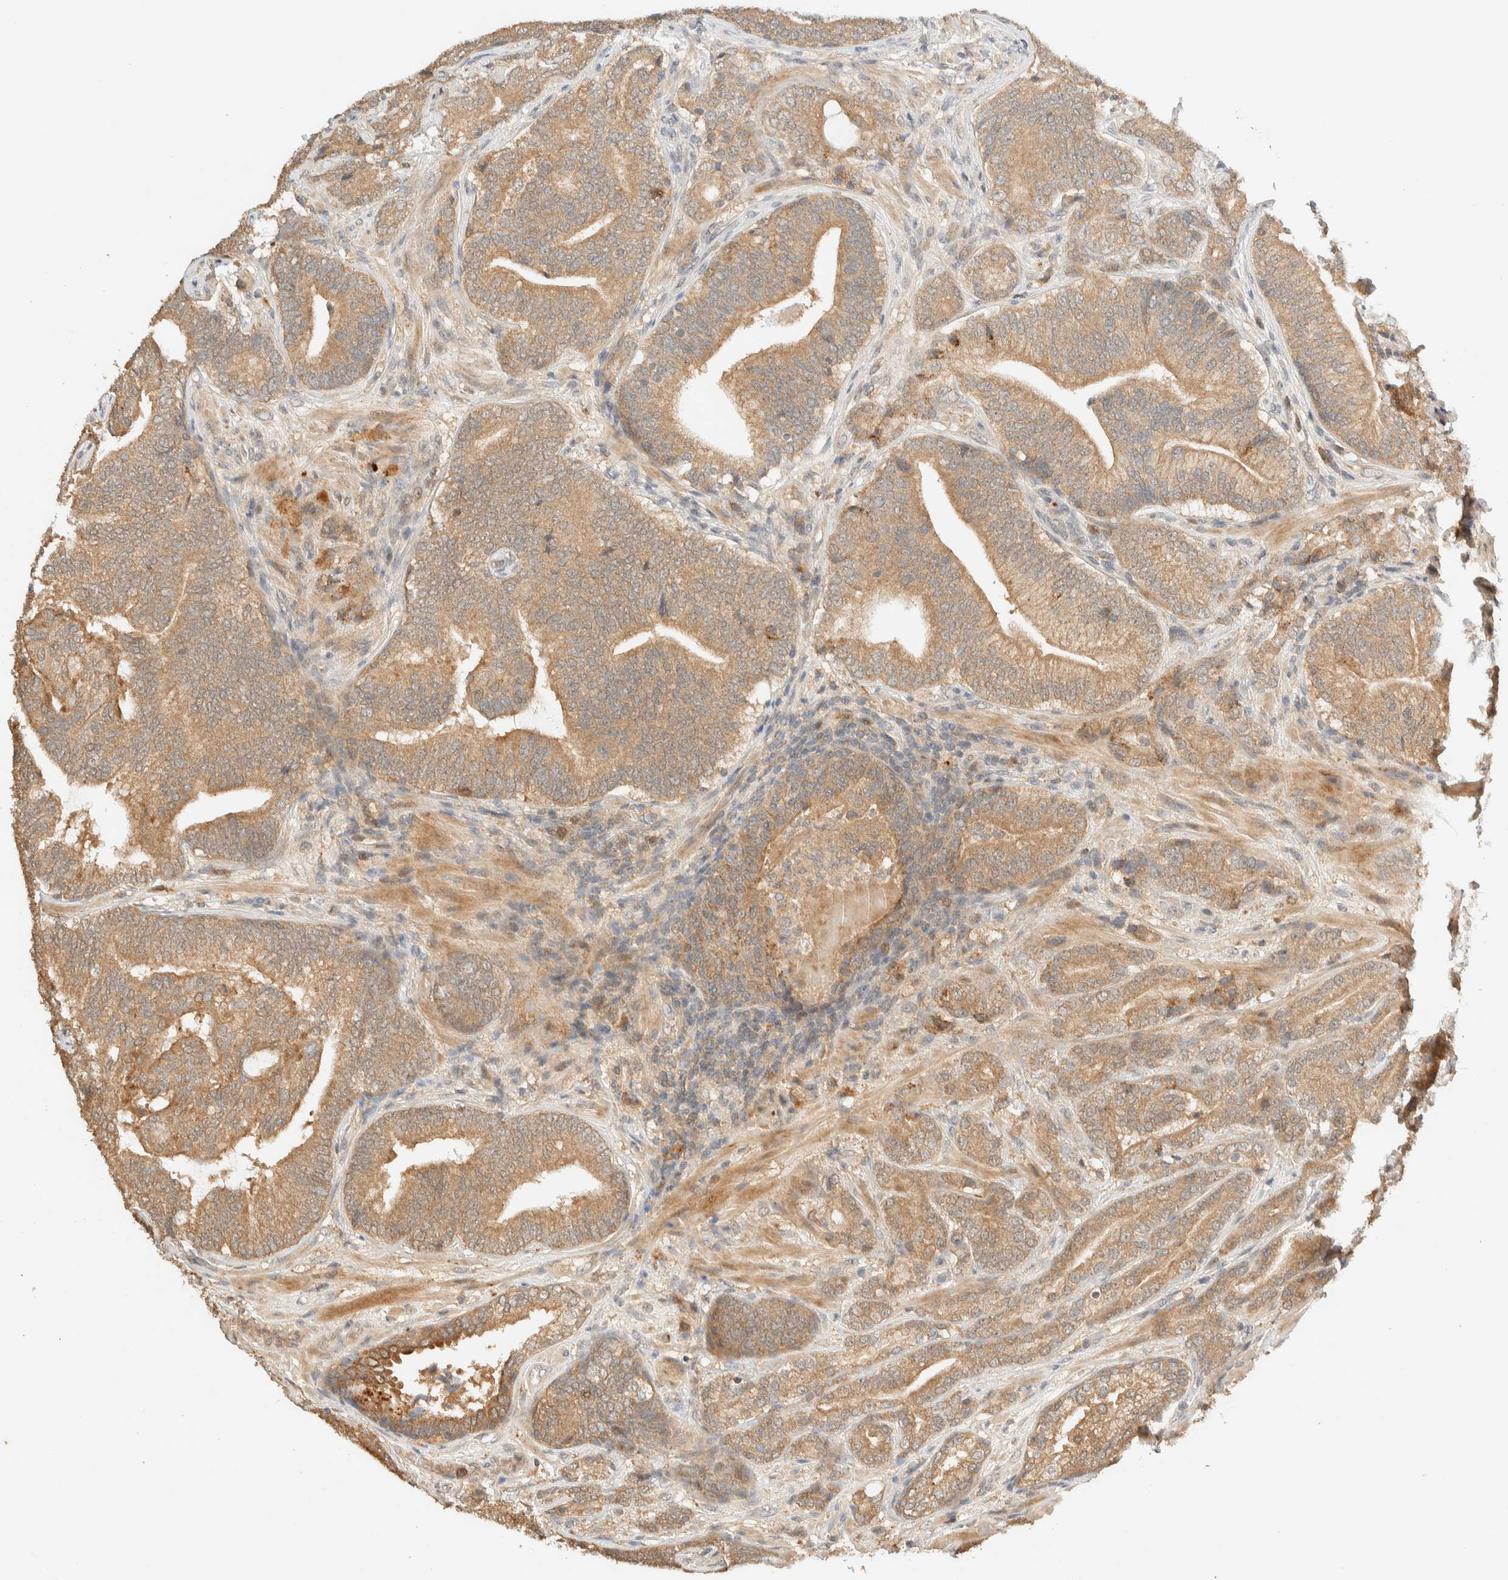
{"staining": {"intensity": "moderate", "quantity": ">75%", "location": "cytoplasmic/membranous"}, "tissue": "prostate cancer", "cell_type": "Tumor cells", "image_type": "cancer", "snomed": [{"axis": "morphology", "description": "Adenocarcinoma, High grade"}, {"axis": "topography", "description": "Prostate"}], "caption": "Protein expression analysis of human prostate adenocarcinoma (high-grade) reveals moderate cytoplasmic/membranous expression in about >75% of tumor cells.", "gene": "ZBTB34", "patient": {"sex": "male", "age": 55}}